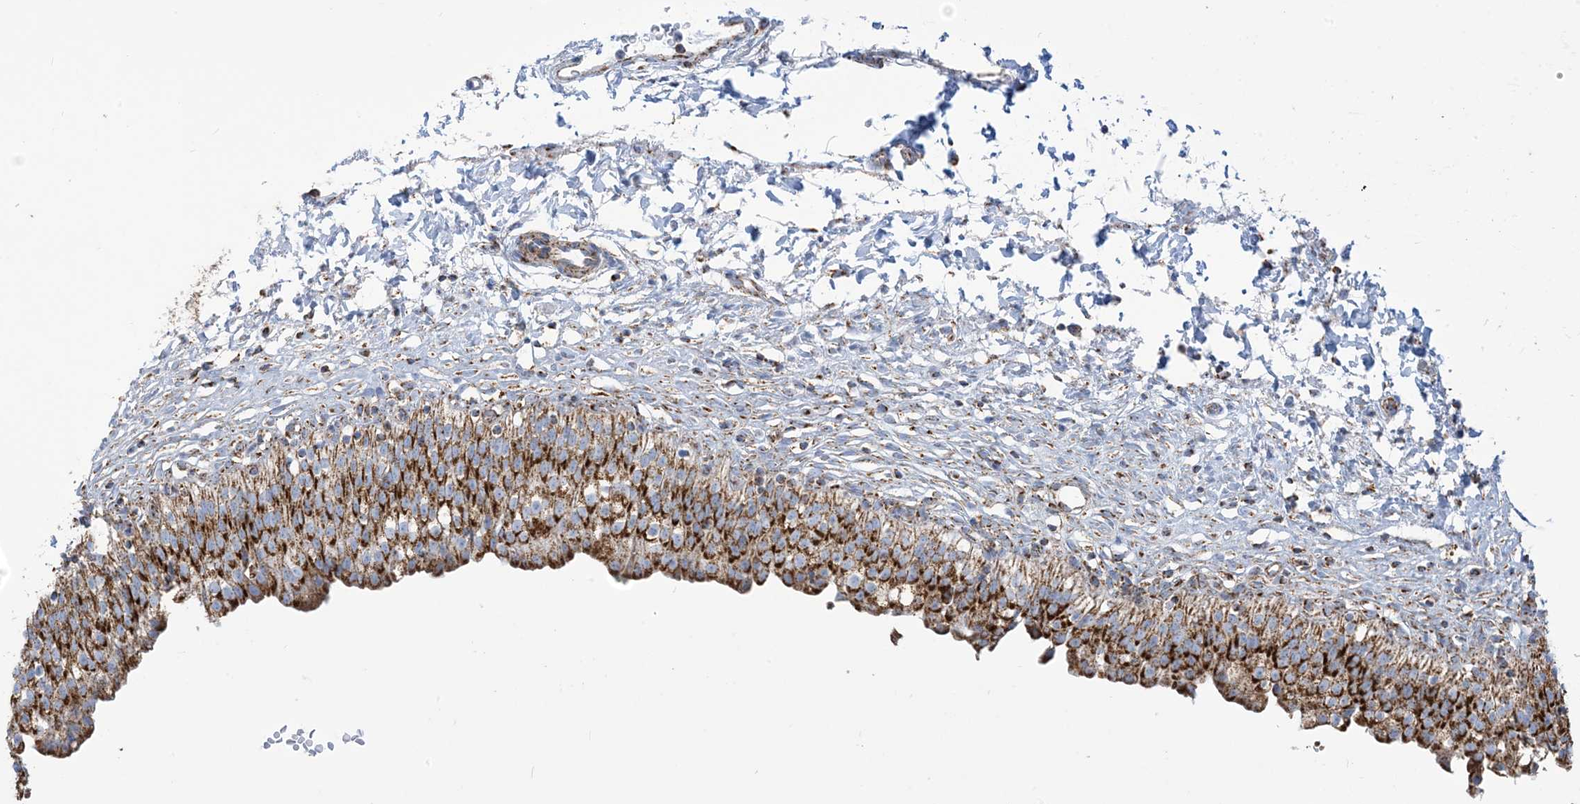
{"staining": {"intensity": "strong", "quantity": ">75%", "location": "cytoplasmic/membranous"}, "tissue": "urinary bladder", "cell_type": "Urothelial cells", "image_type": "normal", "snomed": [{"axis": "morphology", "description": "Normal tissue, NOS"}, {"axis": "topography", "description": "Urinary bladder"}], "caption": "Urinary bladder stained with a brown dye demonstrates strong cytoplasmic/membranous positive positivity in approximately >75% of urothelial cells.", "gene": "SAMM50", "patient": {"sex": "male", "age": 55}}